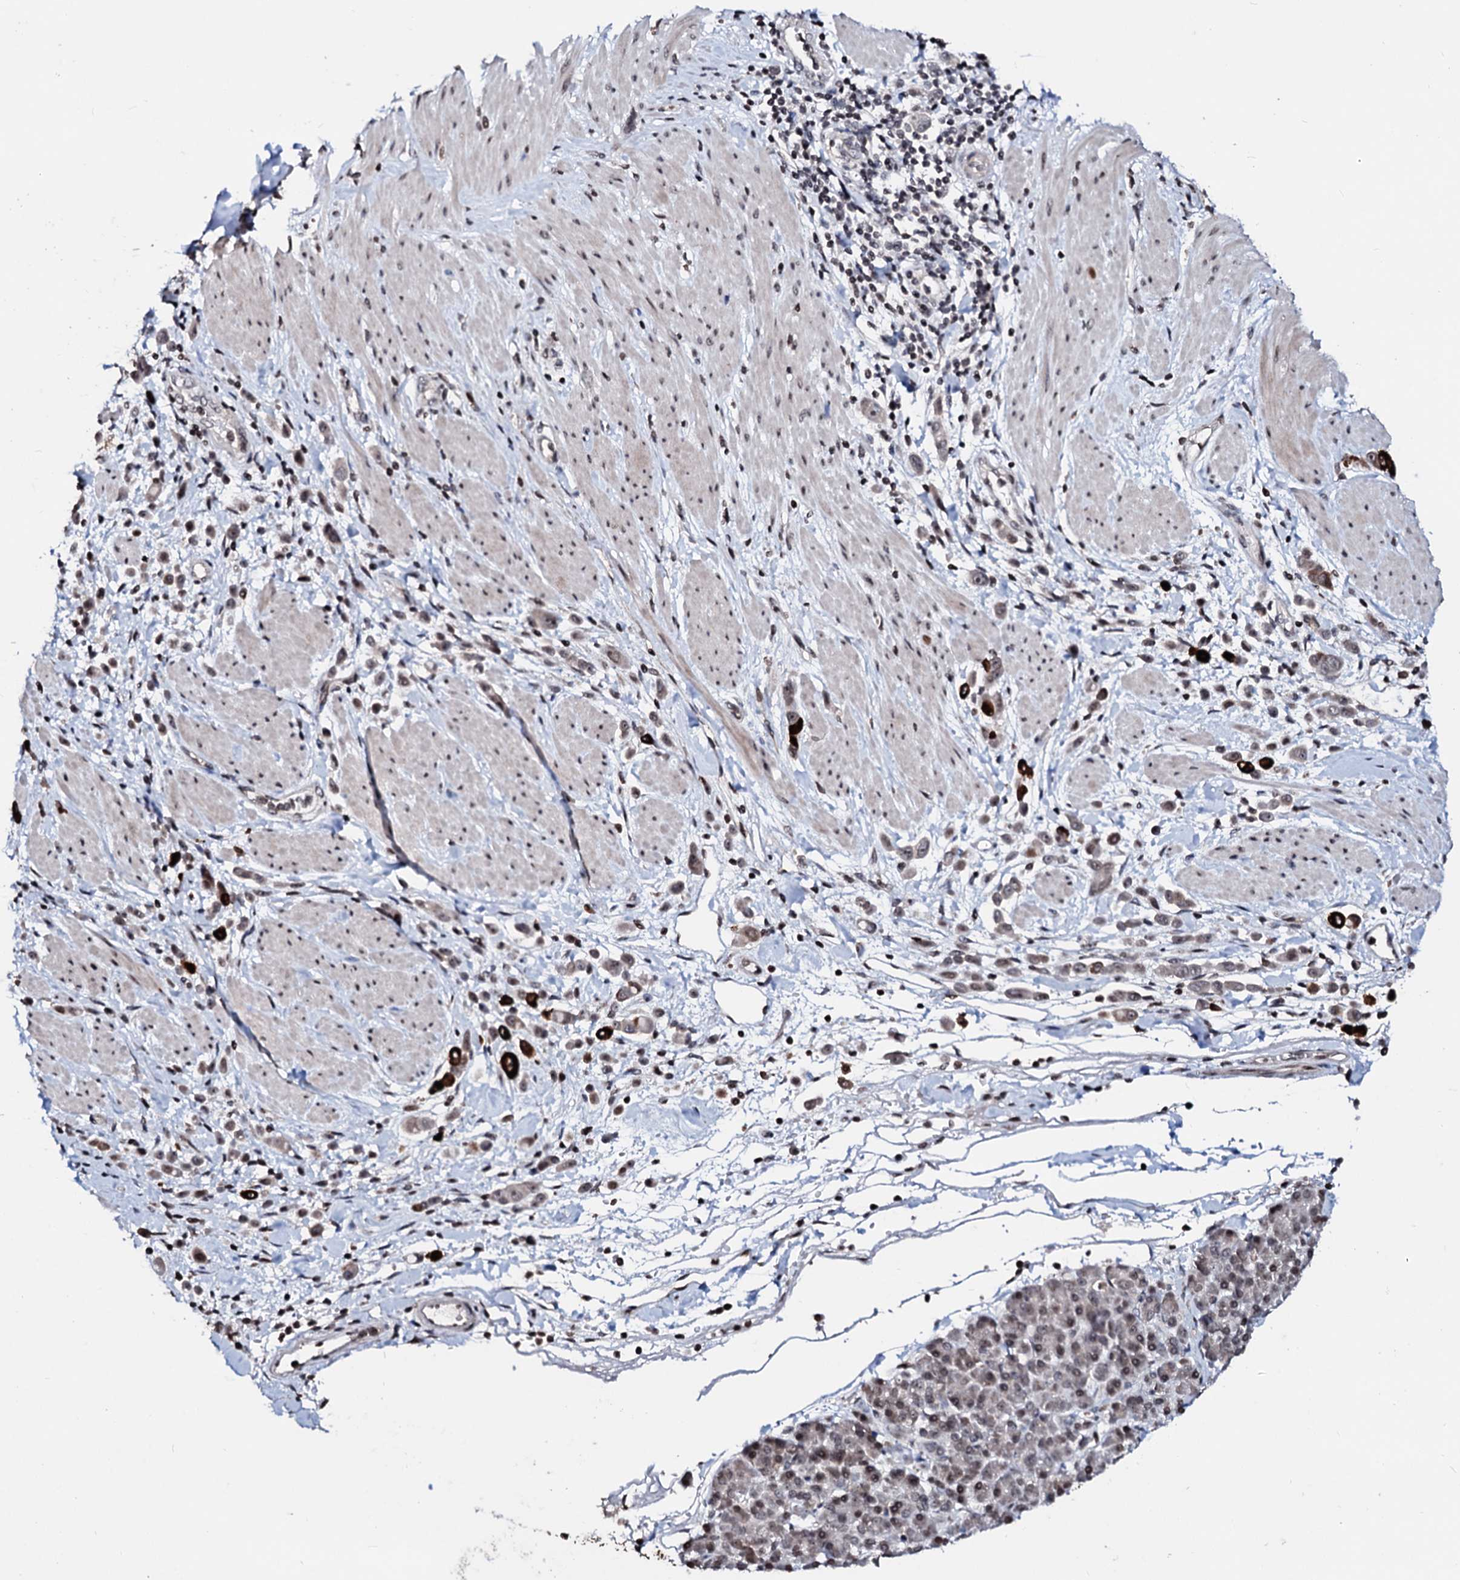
{"staining": {"intensity": "strong", "quantity": "25%-75%", "location": "cytoplasmic/membranous,nuclear"}, "tissue": "pancreatic cancer", "cell_type": "Tumor cells", "image_type": "cancer", "snomed": [{"axis": "morphology", "description": "Normal tissue, NOS"}, {"axis": "morphology", "description": "Adenocarcinoma, NOS"}, {"axis": "topography", "description": "Pancreas"}], "caption": "Protein staining of pancreatic cancer (adenocarcinoma) tissue exhibits strong cytoplasmic/membranous and nuclear staining in approximately 25%-75% of tumor cells. The protein is shown in brown color, while the nuclei are stained blue.", "gene": "LSM11", "patient": {"sex": "female", "age": 64}}